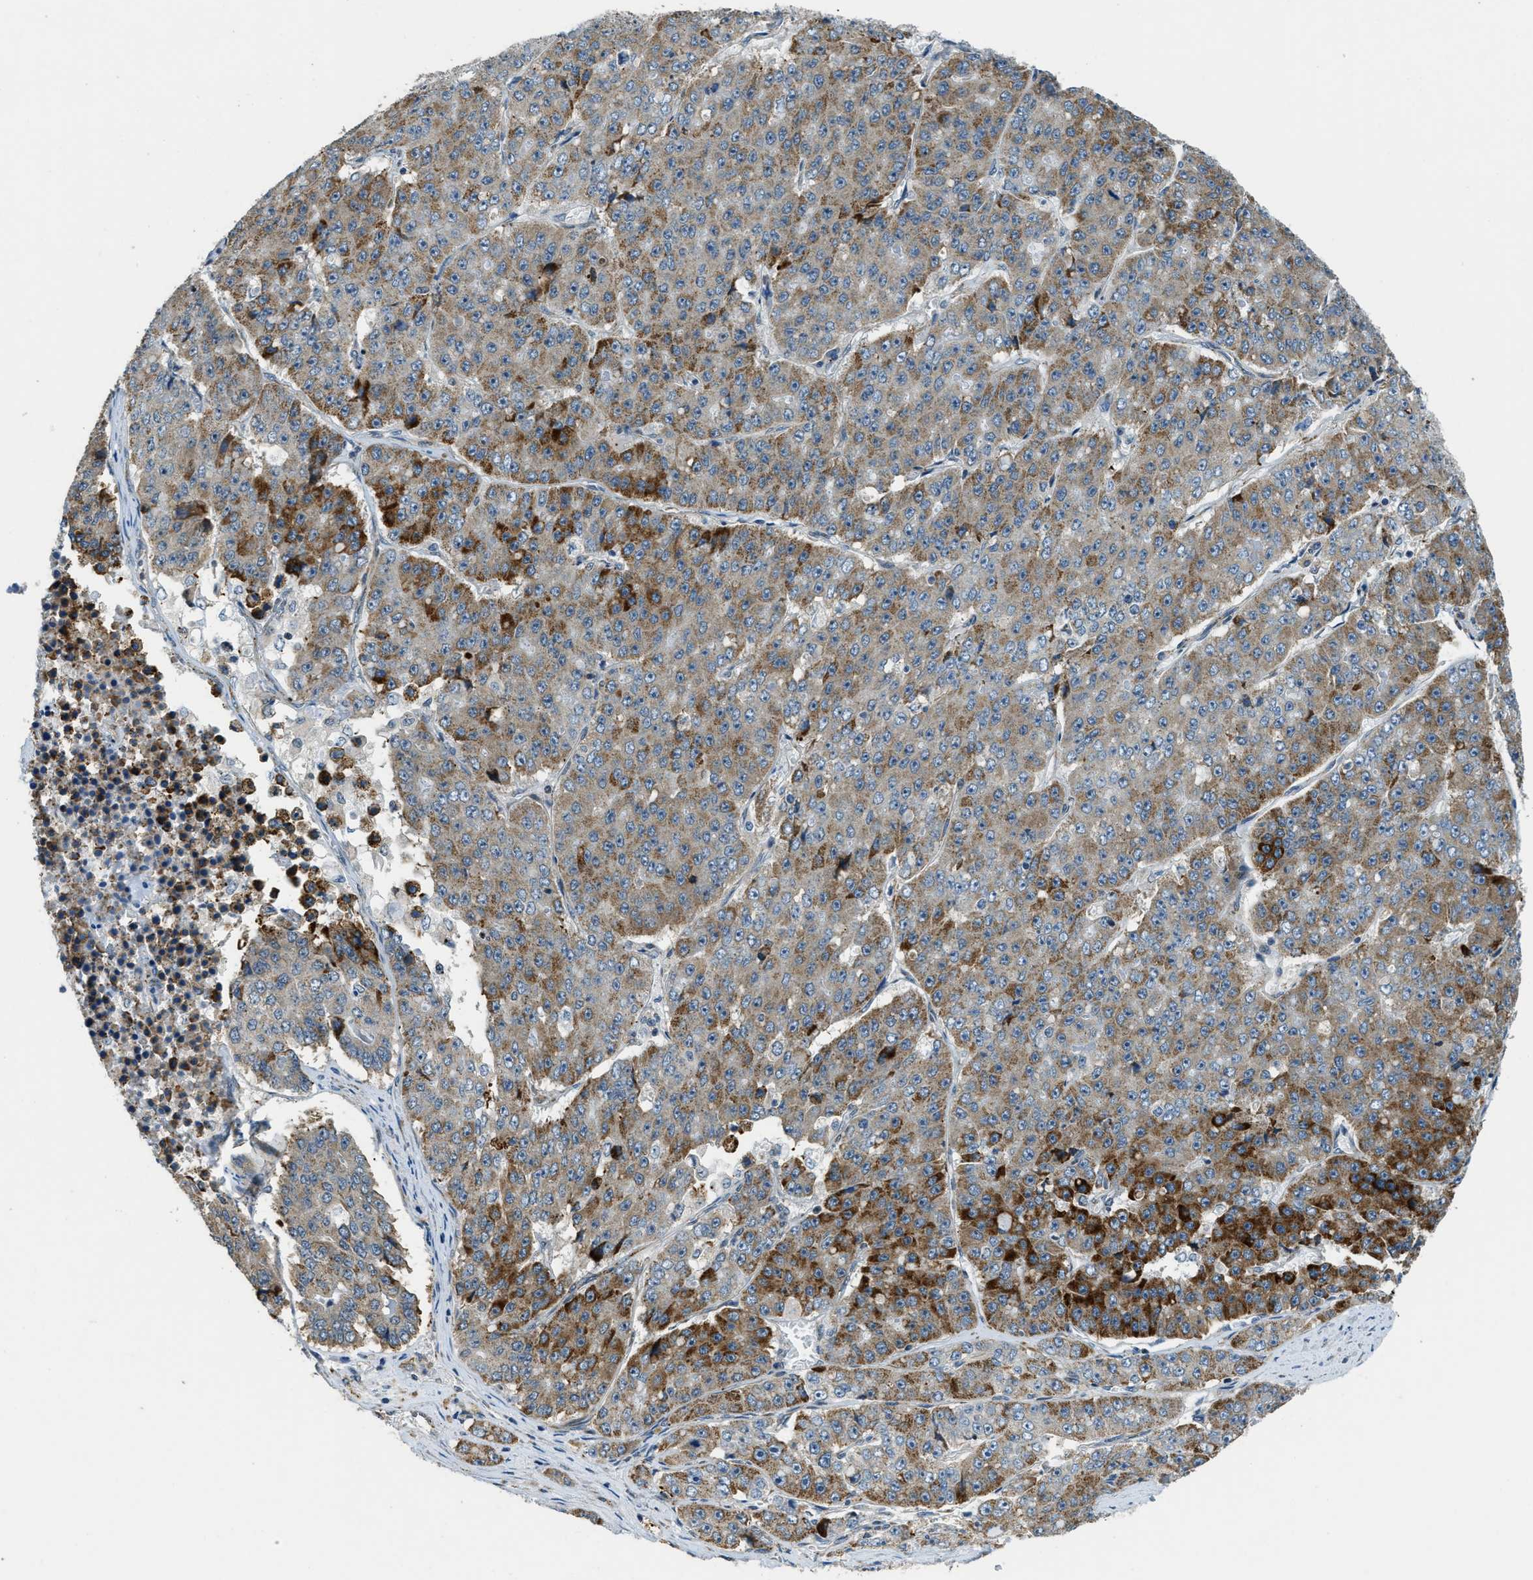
{"staining": {"intensity": "strong", "quantity": "<25%", "location": "cytoplasmic/membranous"}, "tissue": "pancreatic cancer", "cell_type": "Tumor cells", "image_type": "cancer", "snomed": [{"axis": "morphology", "description": "Adenocarcinoma, NOS"}, {"axis": "topography", "description": "Pancreas"}], "caption": "Brown immunohistochemical staining in human adenocarcinoma (pancreatic) reveals strong cytoplasmic/membranous positivity in approximately <25% of tumor cells.", "gene": "HERC2", "patient": {"sex": "male", "age": 50}}